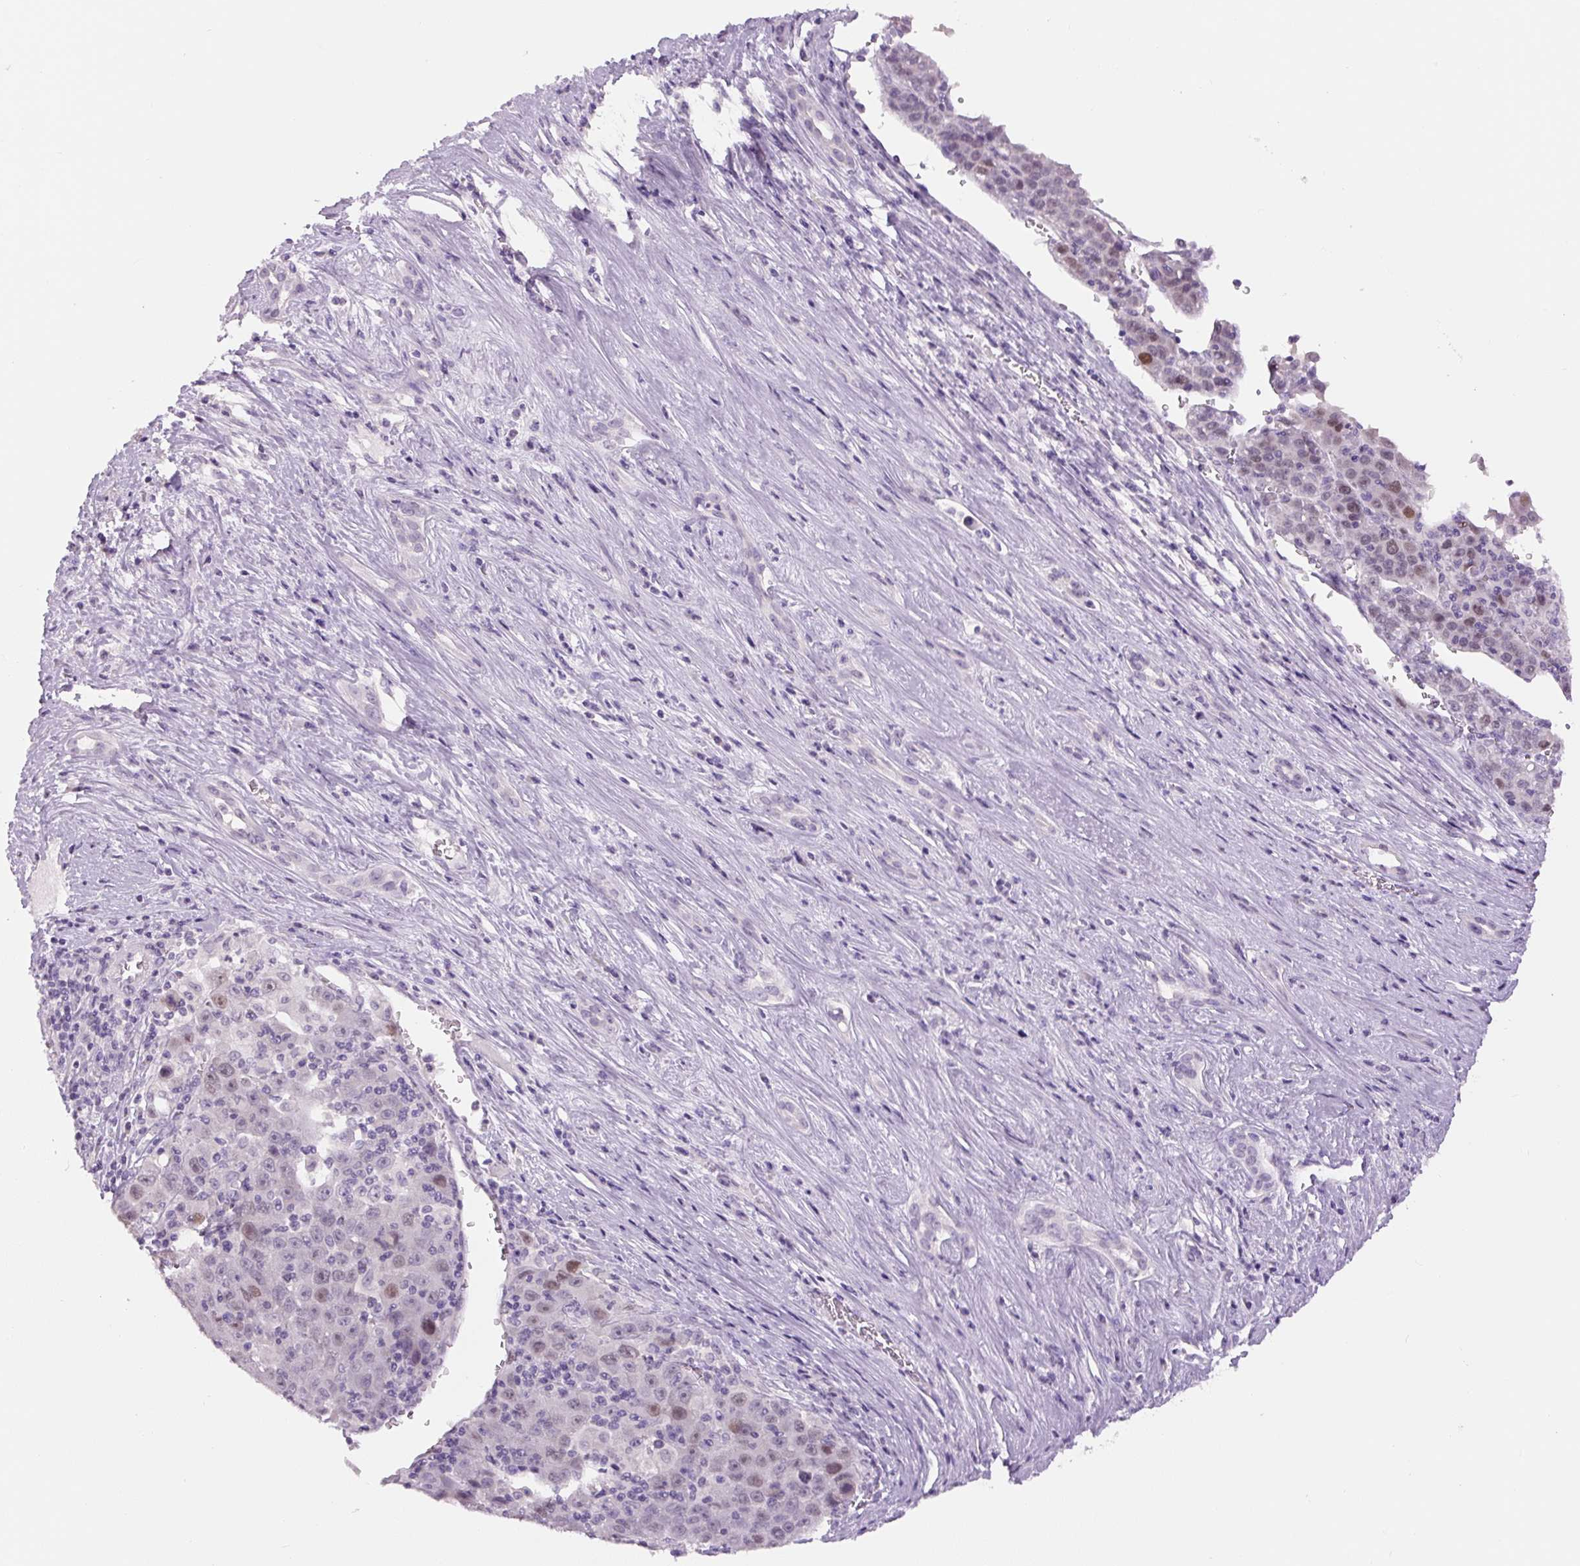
{"staining": {"intensity": "moderate", "quantity": "<25%", "location": "nuclear"}, "tissue": "liver cancer", "cell_type": "Tumor cells", "image_type": "cancer", "snomed": [{"axis": "morphology", "description": "Carcinoma, Hepatocellular, NOS"}, {"axis": "topography", "description": "Liver"}], "caption": "Protein expression analysis of hepatocellular carcinoma (liver) shows moderate nuclear staining in about <25% of tumor cells.", "gene": "SIX1", "patient": {"sex": "female", "age": 53}}